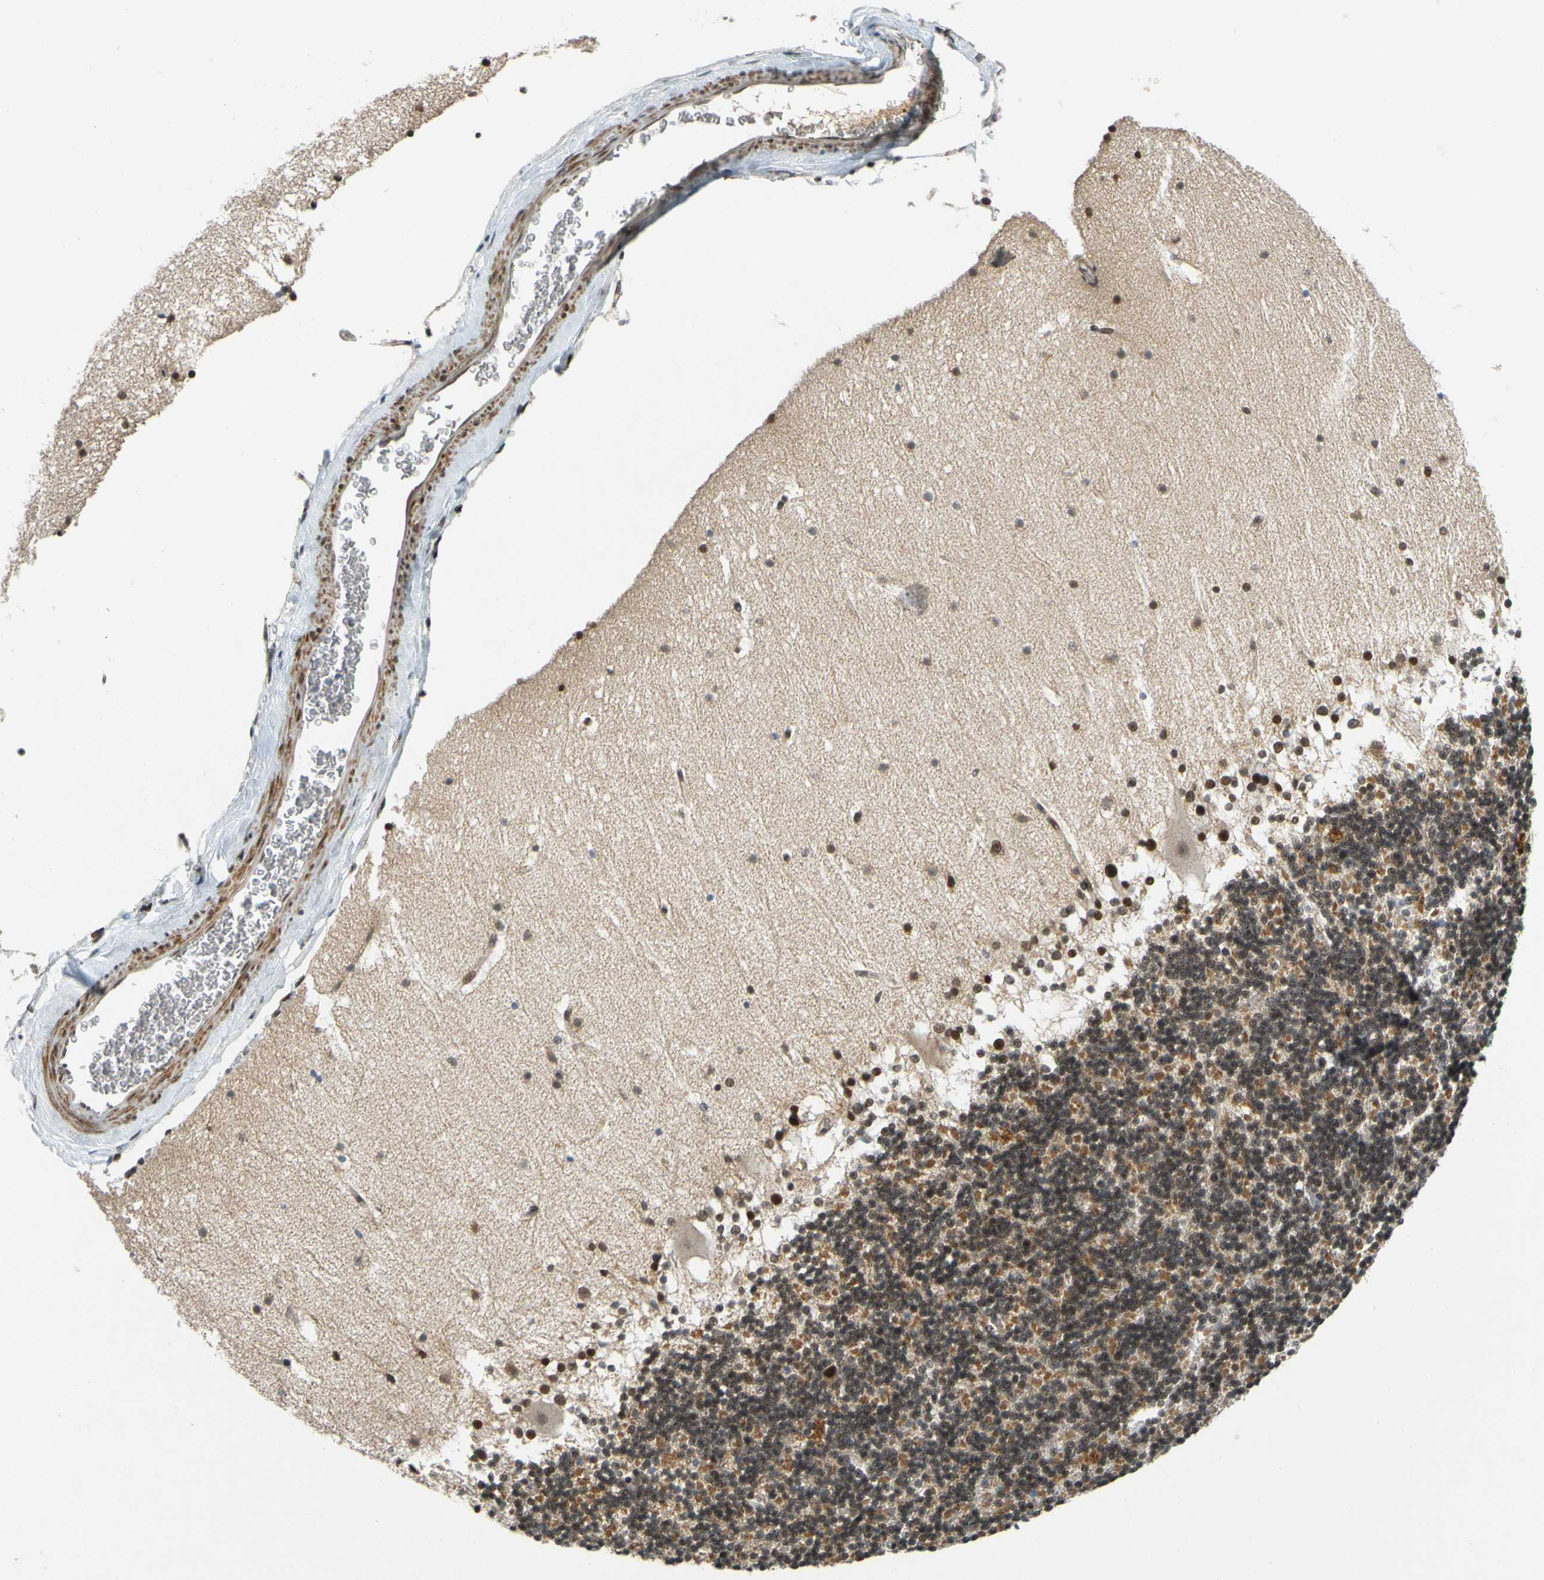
{"staining": {"intensity": "moderate", "quantity": ">75%", "location": "nuclear"}, "tissue": "cerebellum", "cell_type": "Cells in granular layer", "image_type": "normal", "snomed": [{"axis": "morphology", "description": "Normal tissue, NOS"}, {"axis": "topography", "description": "Cerebellum"}], "caption": "Brown immunohistochemical staining in normal cerebellum displays moderate nuclear expression in about >75% of cells in granular layer. The staining is performed using DAB (3,3'-diaminobenzidine) brown chromogen to label protein expression. The nuclei are counter-stained blue using hematoxylin.", "gene": "POGZ", "patient": {"sex": "female", "age": 19}}